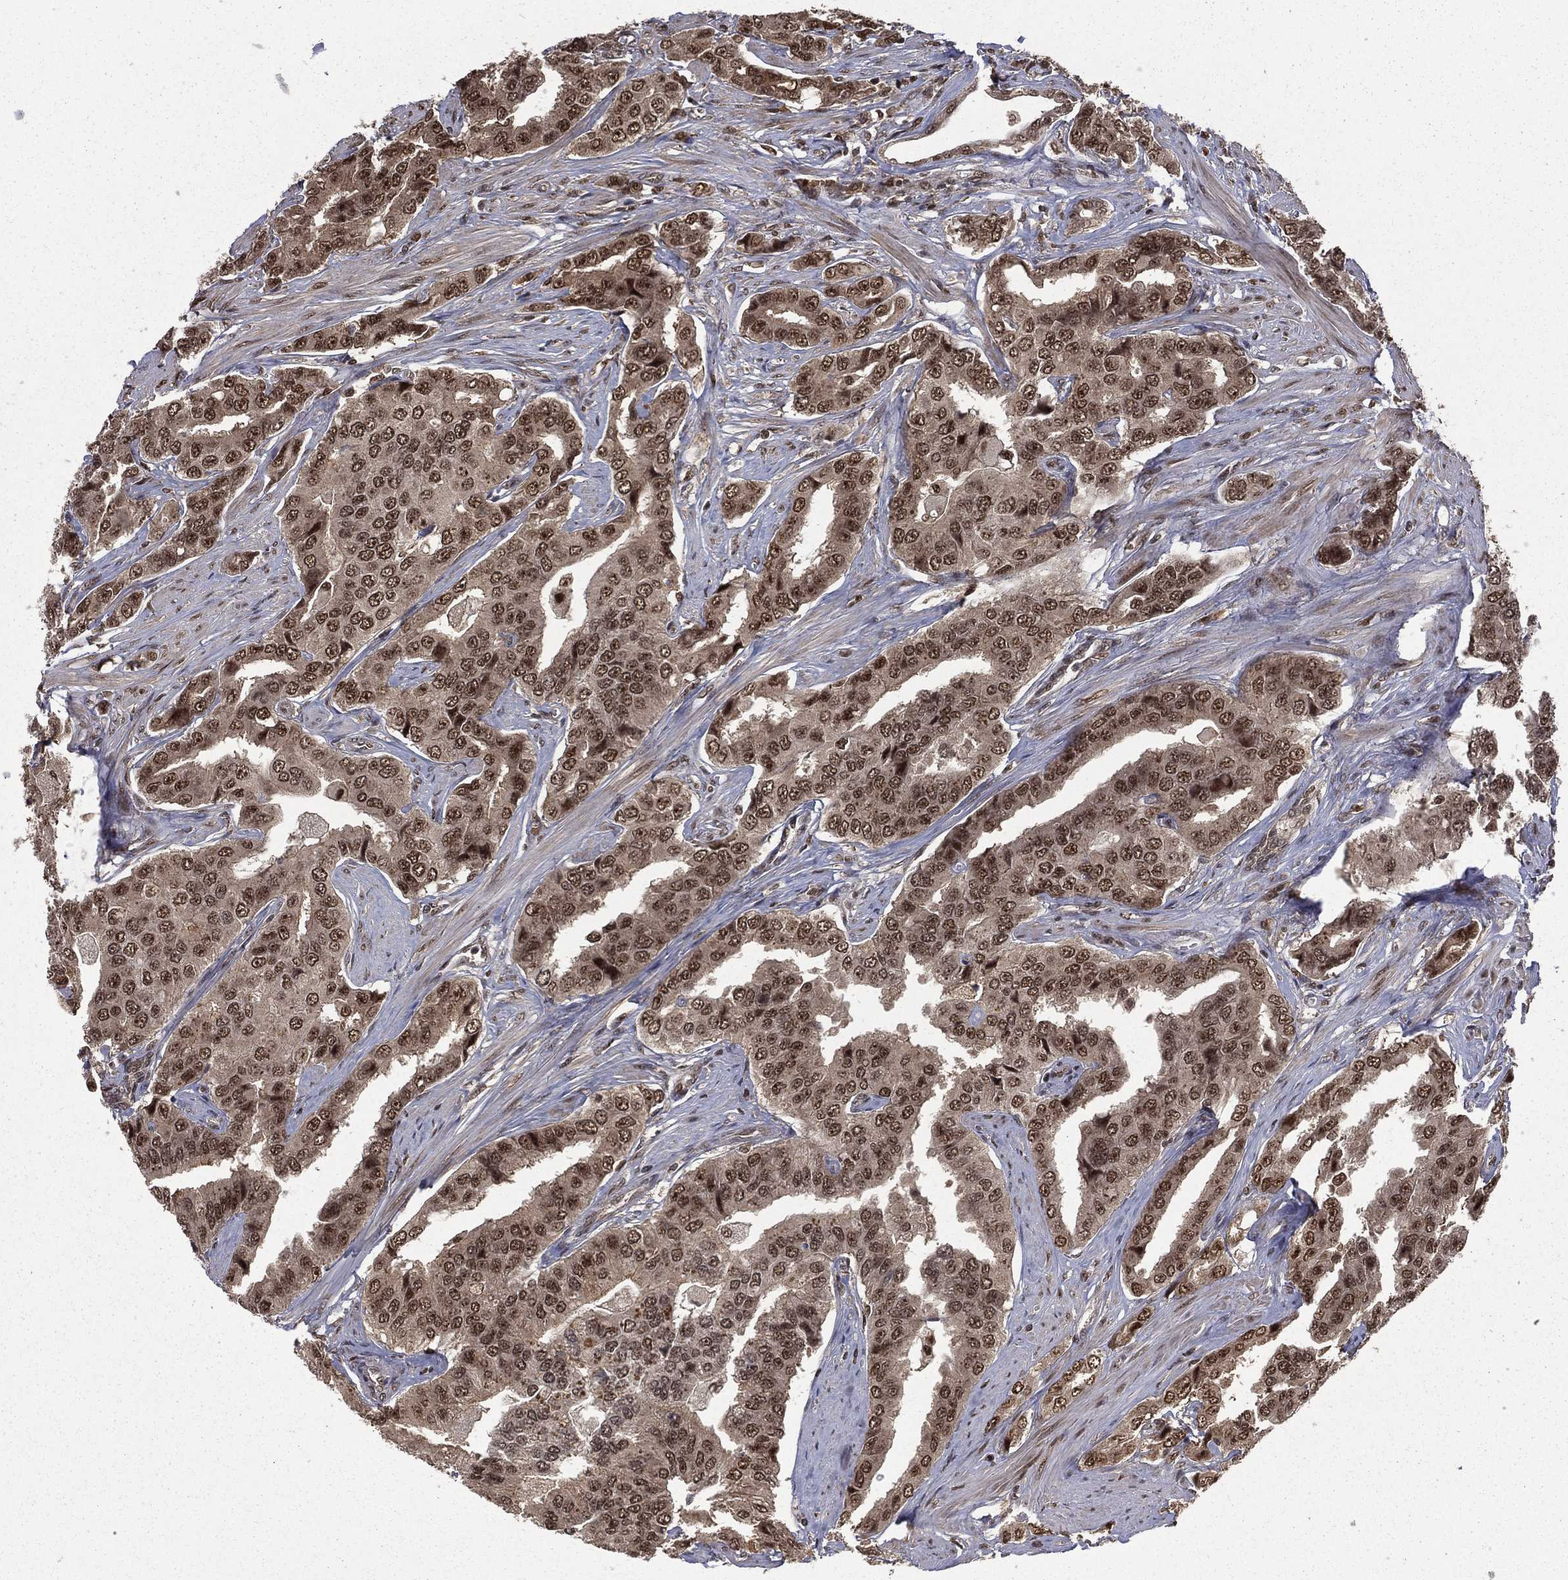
{"staining": {"intensity": "strong", "quantity": "25%-75%", "location": "nuclear"}, "tissue": "prostate cancer", "cell_type": "Tumor cells", "image_type": "cancer", "snomed": [{"axis": "morphology", "description": "Adenocarcinoma, NOS"}, {"axis": "topography", "description": "Prostate and seminal vesicle, NOS"}, {"axis": "topography", "description": "Prostate"}], "caption": "A brown stain highlights strong nuclear expression of a protein in prostate adenocarcinoma tumor cells.", "gene": "JMJD6", "patient": {"sex": "male", "age": 69}}